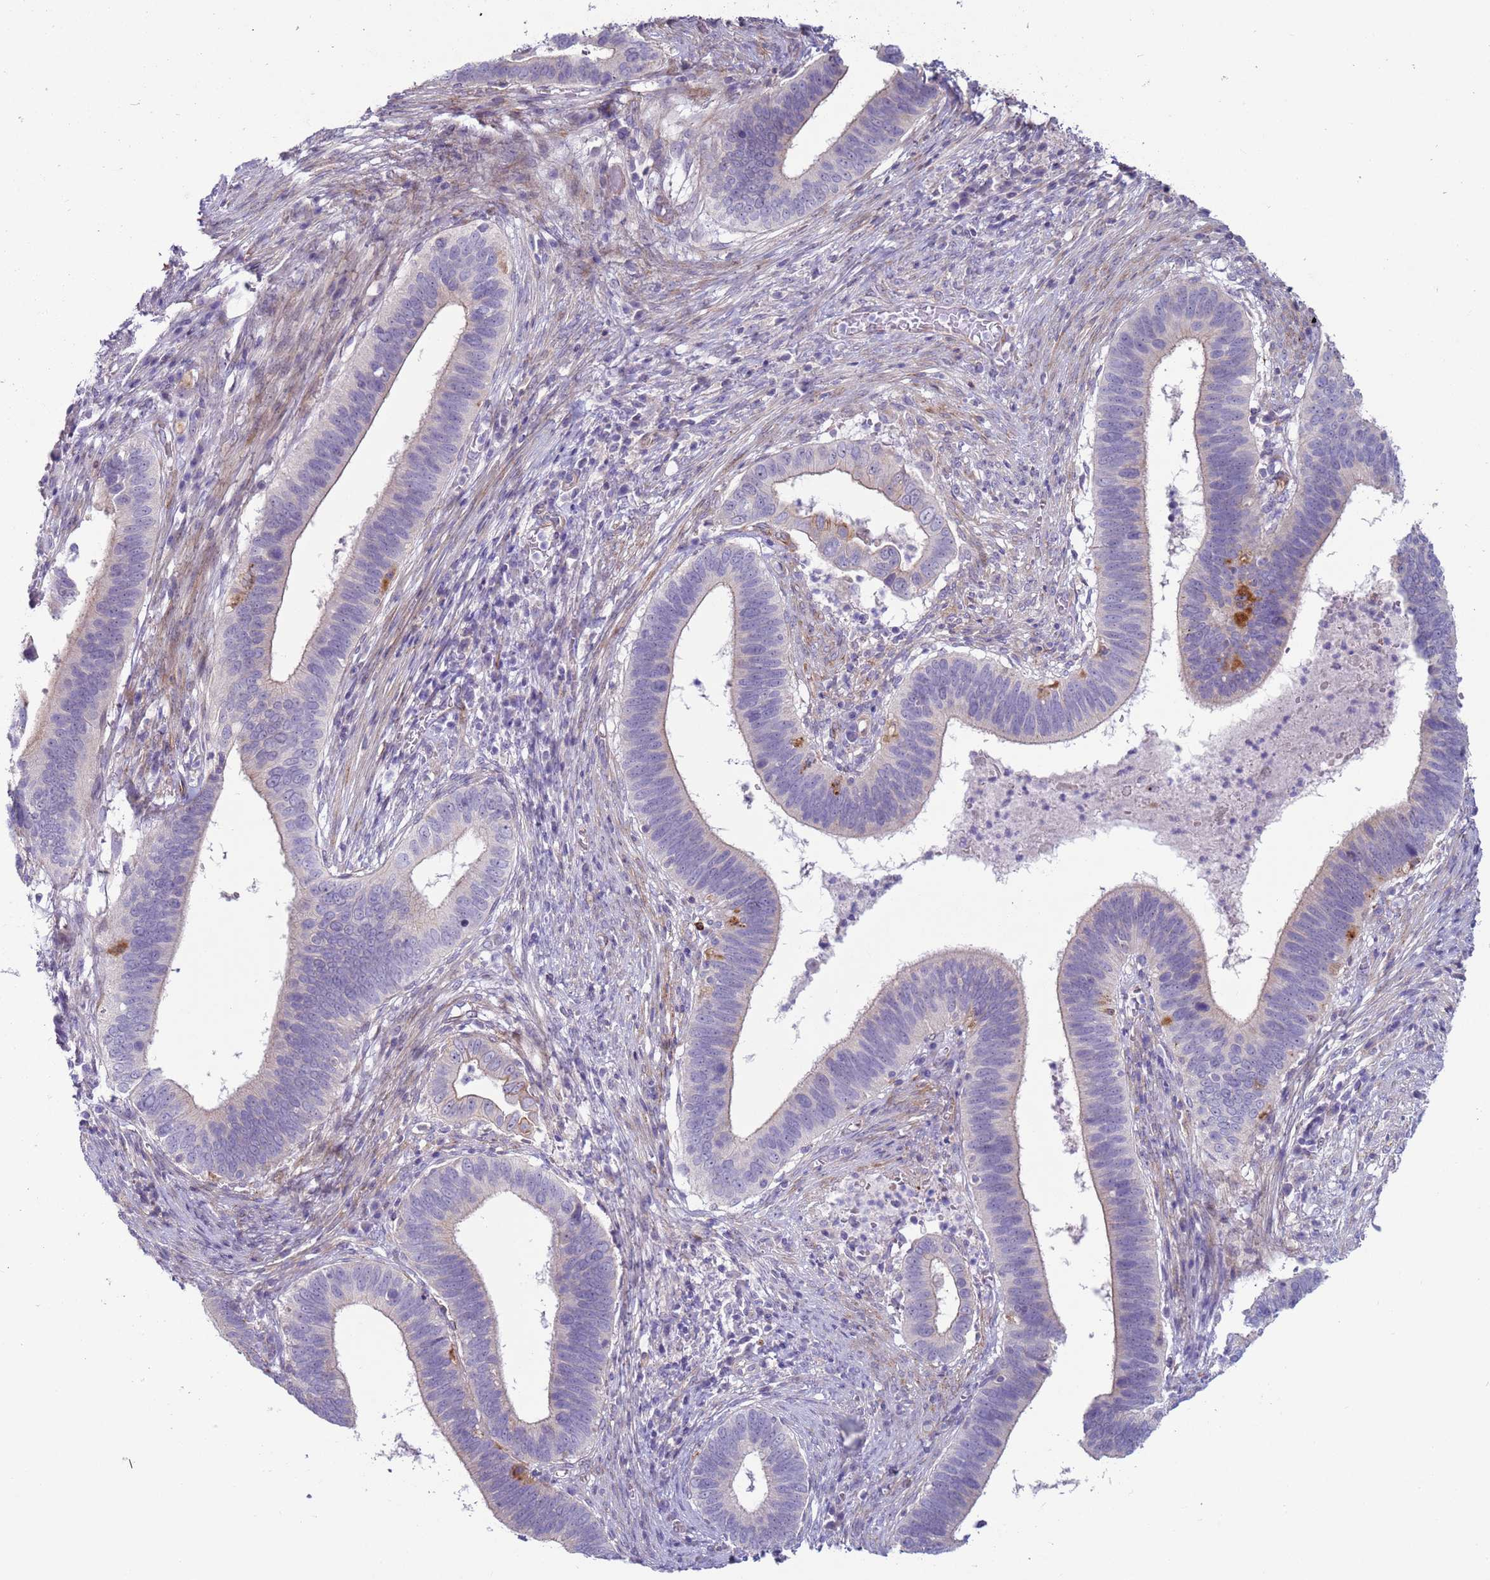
{"staining": {"intensity": "negative", "quantity": "none", "location": "none"}, "tissue": "cervical cancer", "cell_type": "Tumor cells", "image_type": "cancer", "snomed": [{"axis": "morphology", "description": "Adenocarcinoma, NOS"}, {"axis": "topography", "description": "Cervix"}], "caption": "Cervical cancer (adenocarcinoma) was stained to show a protein in brown. There is no significant expression in tumor cells. (DAB (3,3'-diaminobenzidine) immunohistochemistry (IHC), high magnification).", "gene": "HEATR1", "patient": {"sex": "female", "age": 42}}